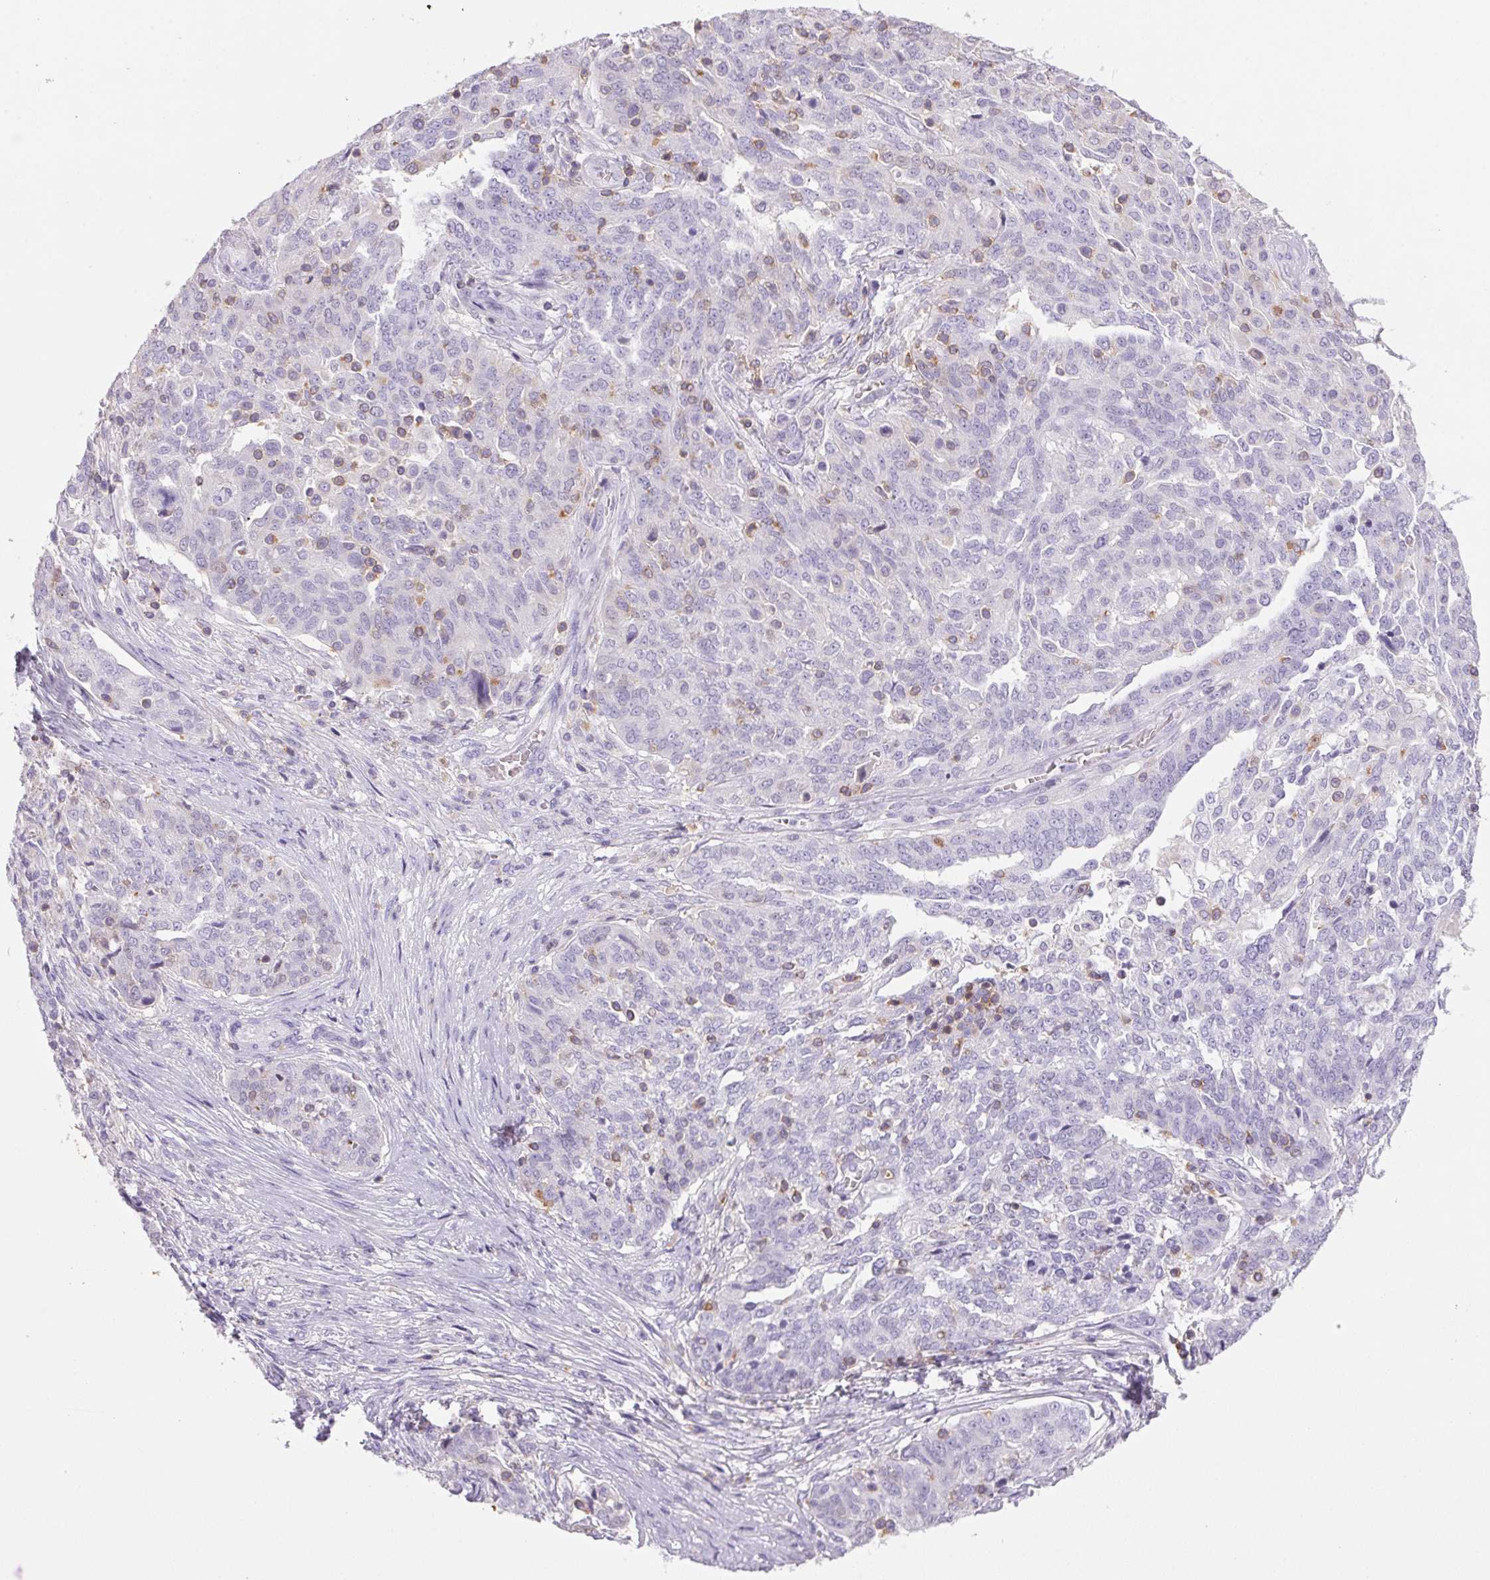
{"staining": {"intensity": "negative", "quantity": "none", "location": "none"}, "tissue": "ovarian cancer", "cell_type": "Tumor cells", "image_type": "cancer", "snomed": [{"axis": "morphology", "description": "Cystadenocarcinoma, serous, NOS"}, {"axis": "topography", "description": "Ovary"}], "caption": "Immunohistochemistry (IHC) of human ovarian cancer (serous cystadenocarcinoma) shows no expression in tumor cells.", "gene": "S100A2", "patient": {"sex": "female", "age": 67}}